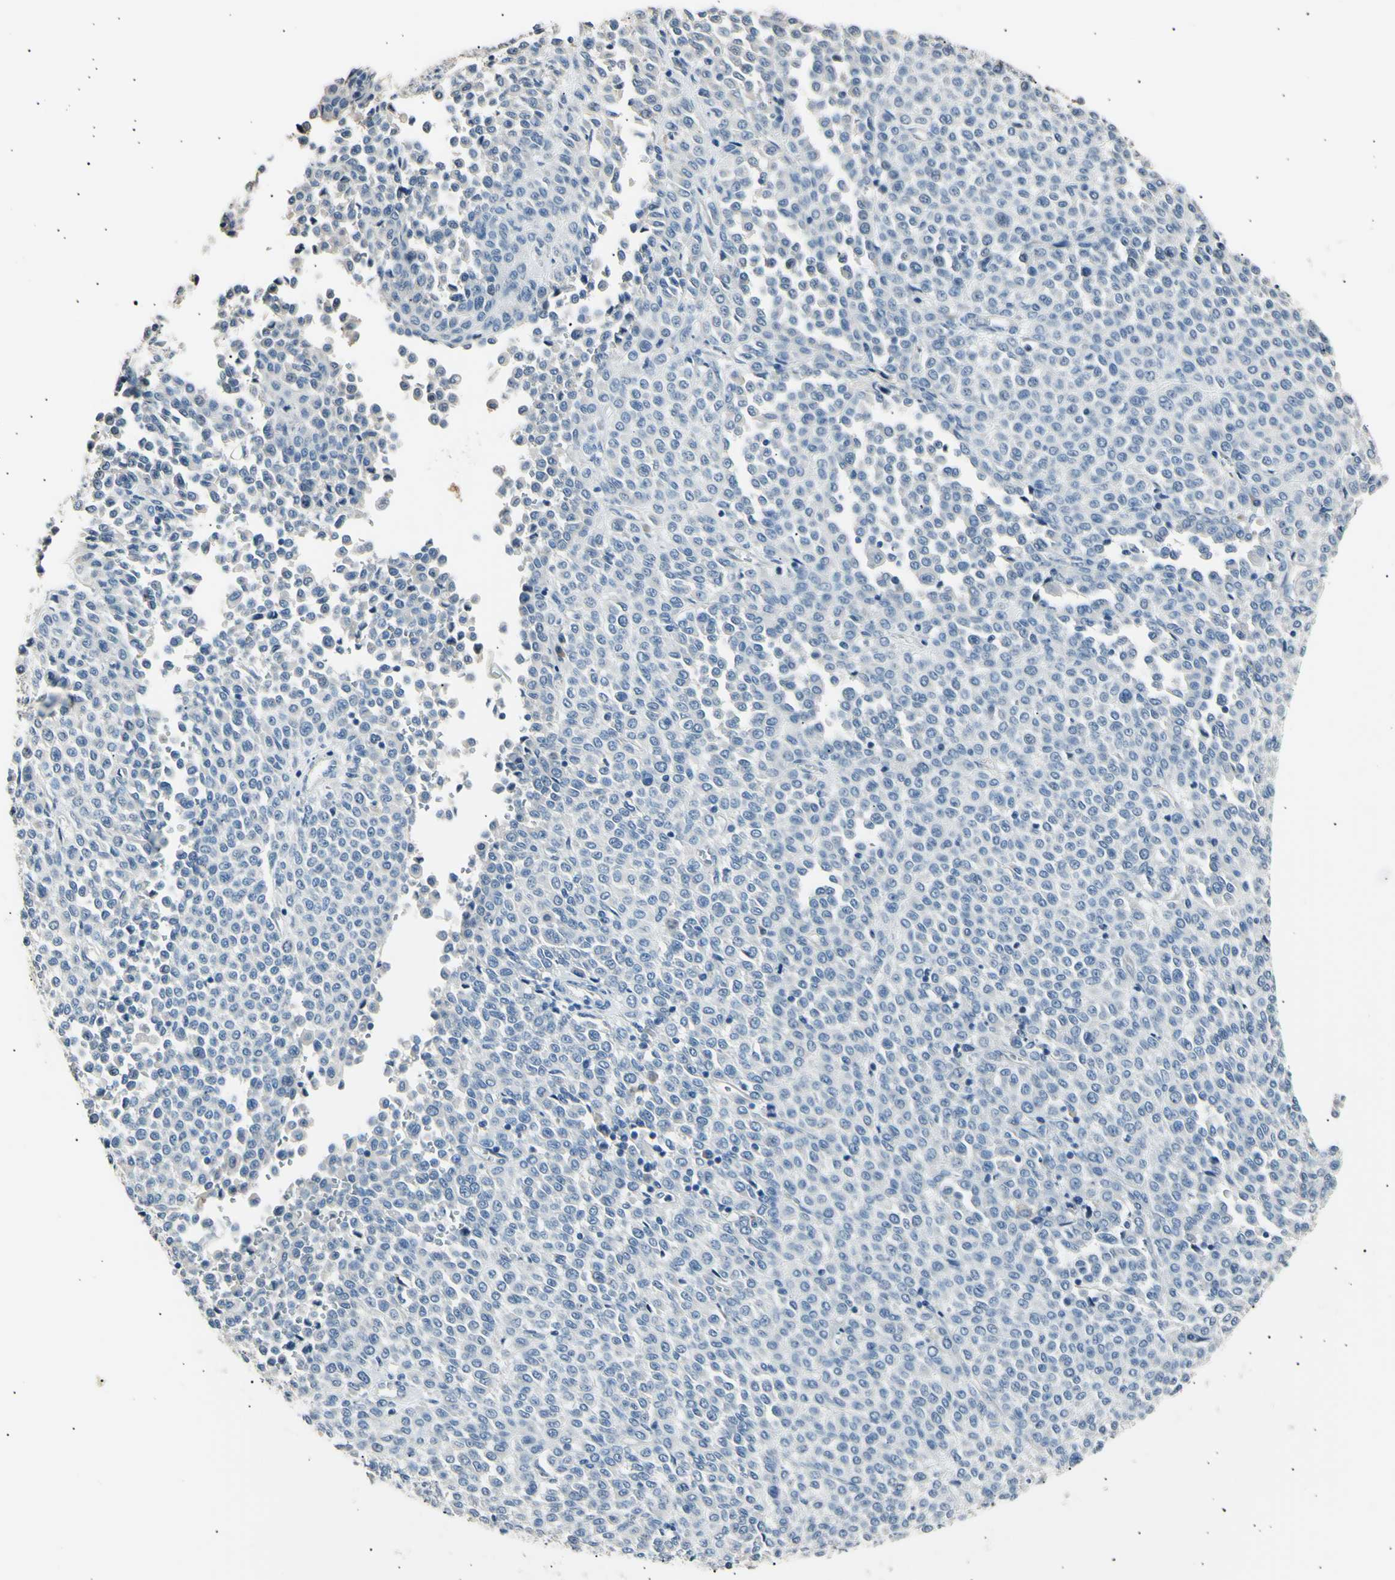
{"staining": {"intensity": "negative", "quantity": "none", "location": "none"}, "tissue": "melanoma", "cell_type": "Tumor cells", "image_type": "cancer", "snomed": [{"axis": "morphology", "description": "Malignant melanoma, Metastatic site"}, {"axis": "topography", "description": "Pancreas"}], "caption": "Immunohistochemistry (IHC) histopathology image of malignant melanoma (metastatic site) stained for a protein (brown), which reveals no positivity in tumor cells. (DAB IHC visualized using brightfield microscopy, high magnification).", "gene": "LDLR", "patient": {"sex": "female", "age": 30}}